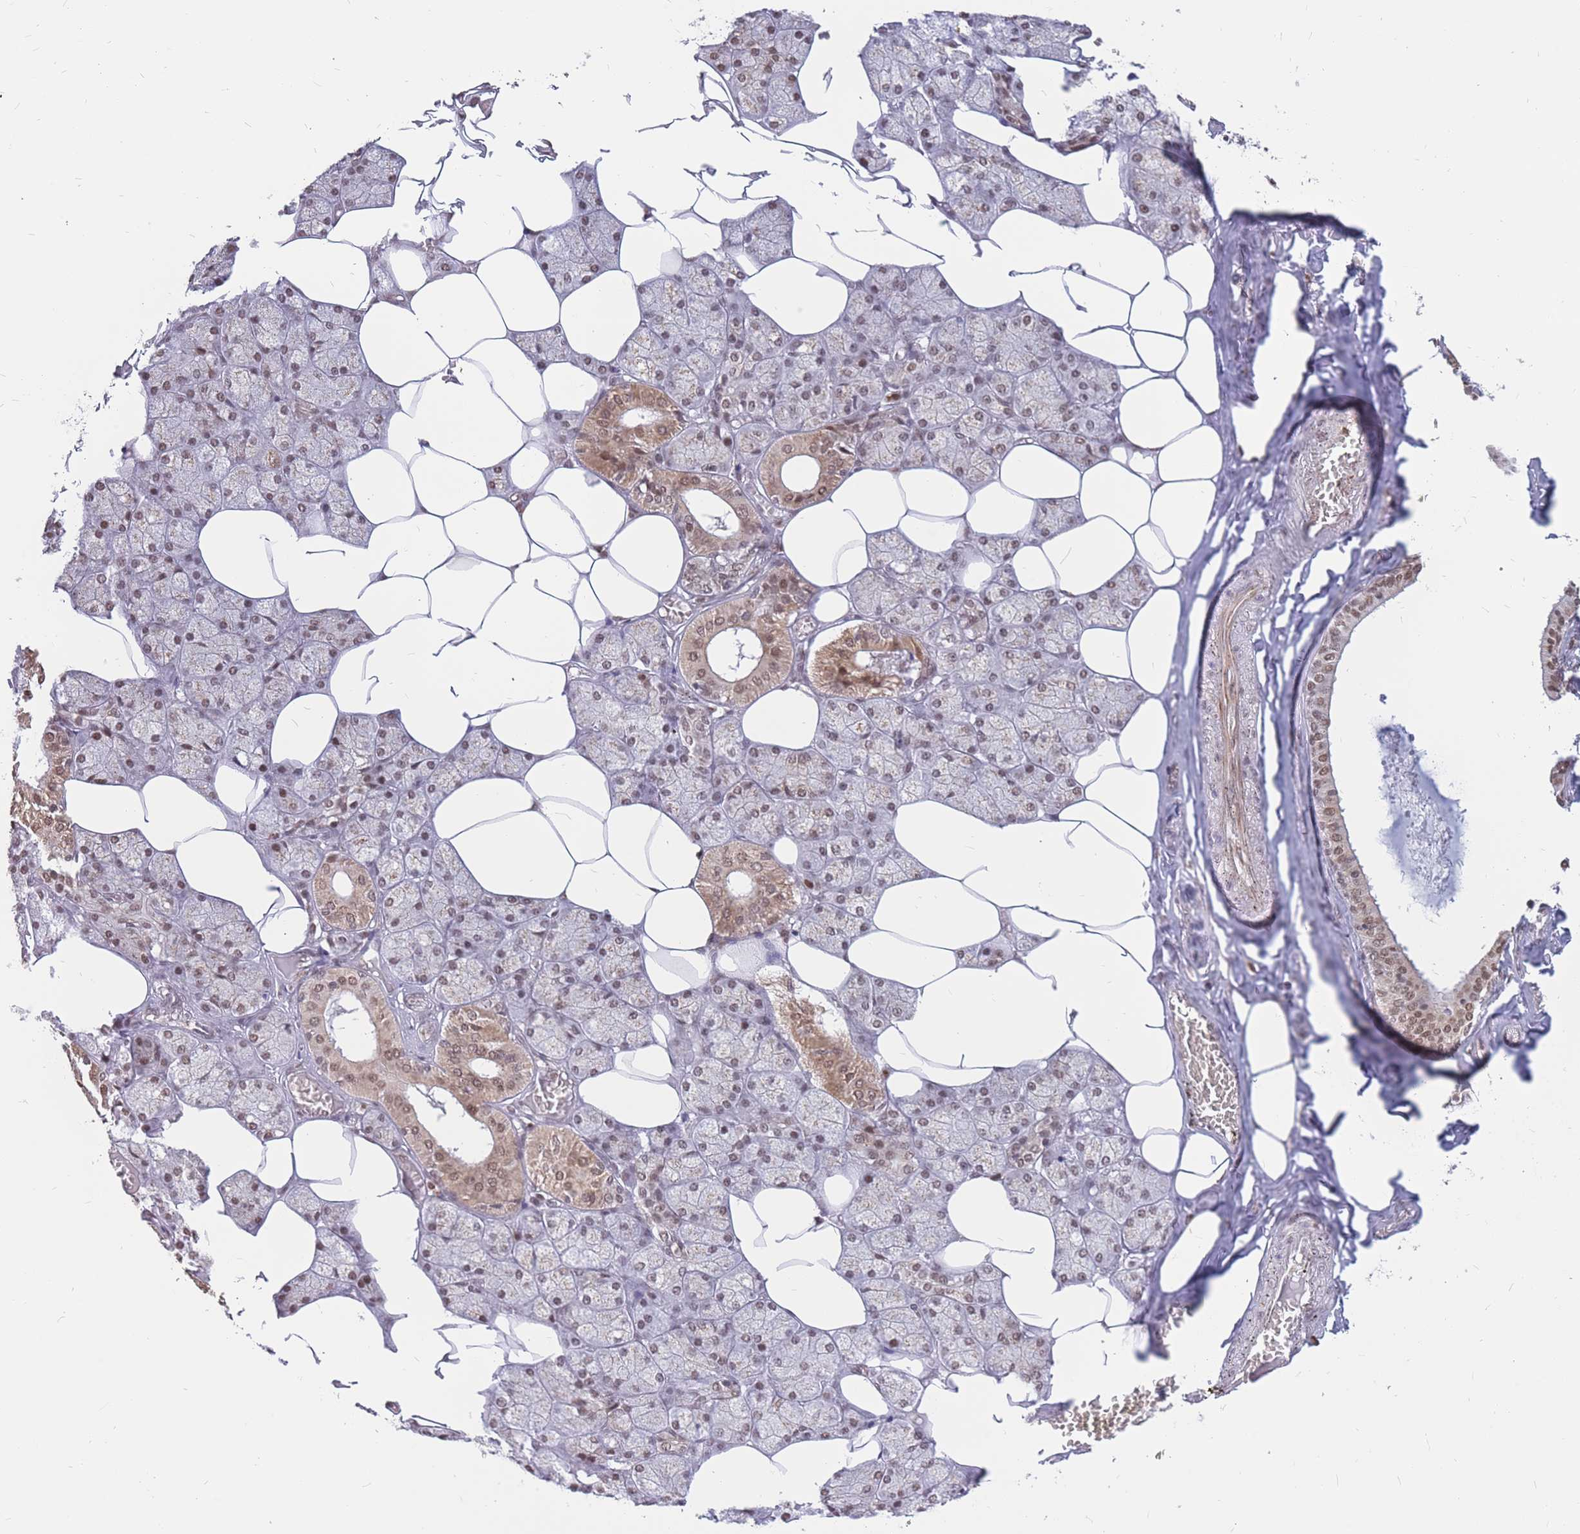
{"staining": {"intensity": "moderate", "quantity": "<25%", "location": "cytoplasmic/membranous,nuclear"}, "tissue": "salivary gland", "cell_type": "Glandular cells", "image_type": "normal", "snomed": [{"axis": "morphology", "description": "Normal tissue, NOS"}, {"axis": "topography", "description": "Salivary gland"}], "caption": "Unremarkable salivary gland exhibits moderate cytoplasmic/membranous,nuclear positivity in approximately <25% of glandular cells, visualized by immunohistochemistry.", "gene": "ADD2", "patient": {"sex": "male", "age": 62}}